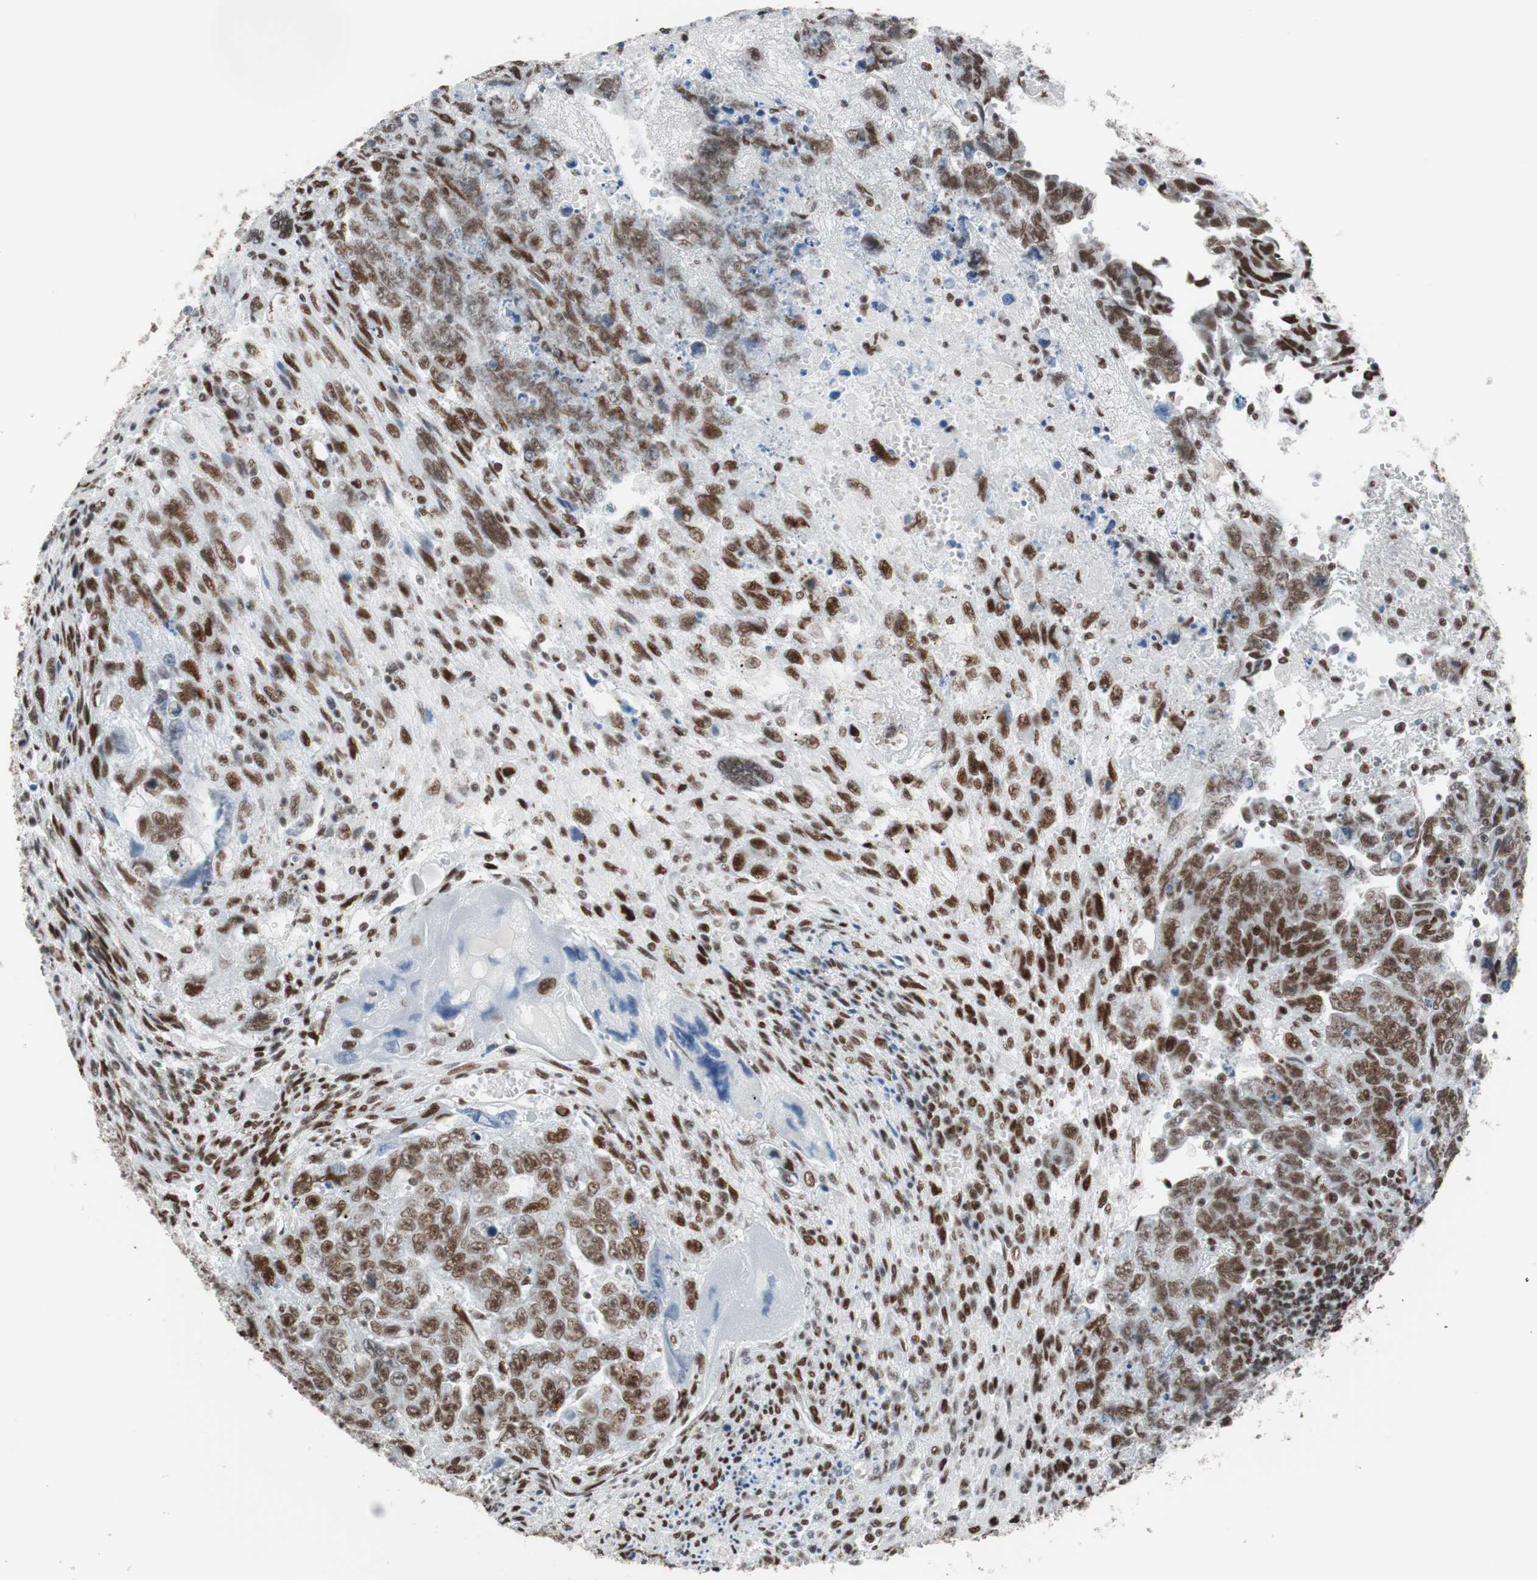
{"staining": {"intensity": "strong", "quantity": ">75%", "location": "nuclear"}, "tissue": "testis cancer", "cell_type": "Tumor cells", "image_type": "cancer", "snomed": [{"axis": "morphology", "description": "Carcinoma, Embryonal, NOS"}, {"axis": "topography", "description": "Testis"}], "caption": "This is an image of IHC staining of testis cancer (embryonal carcinoma), which shows strong staining in the nuclear of tumor cells.", "gene": "ARID1A", "patient": {"sex": "male", "age": 28}}